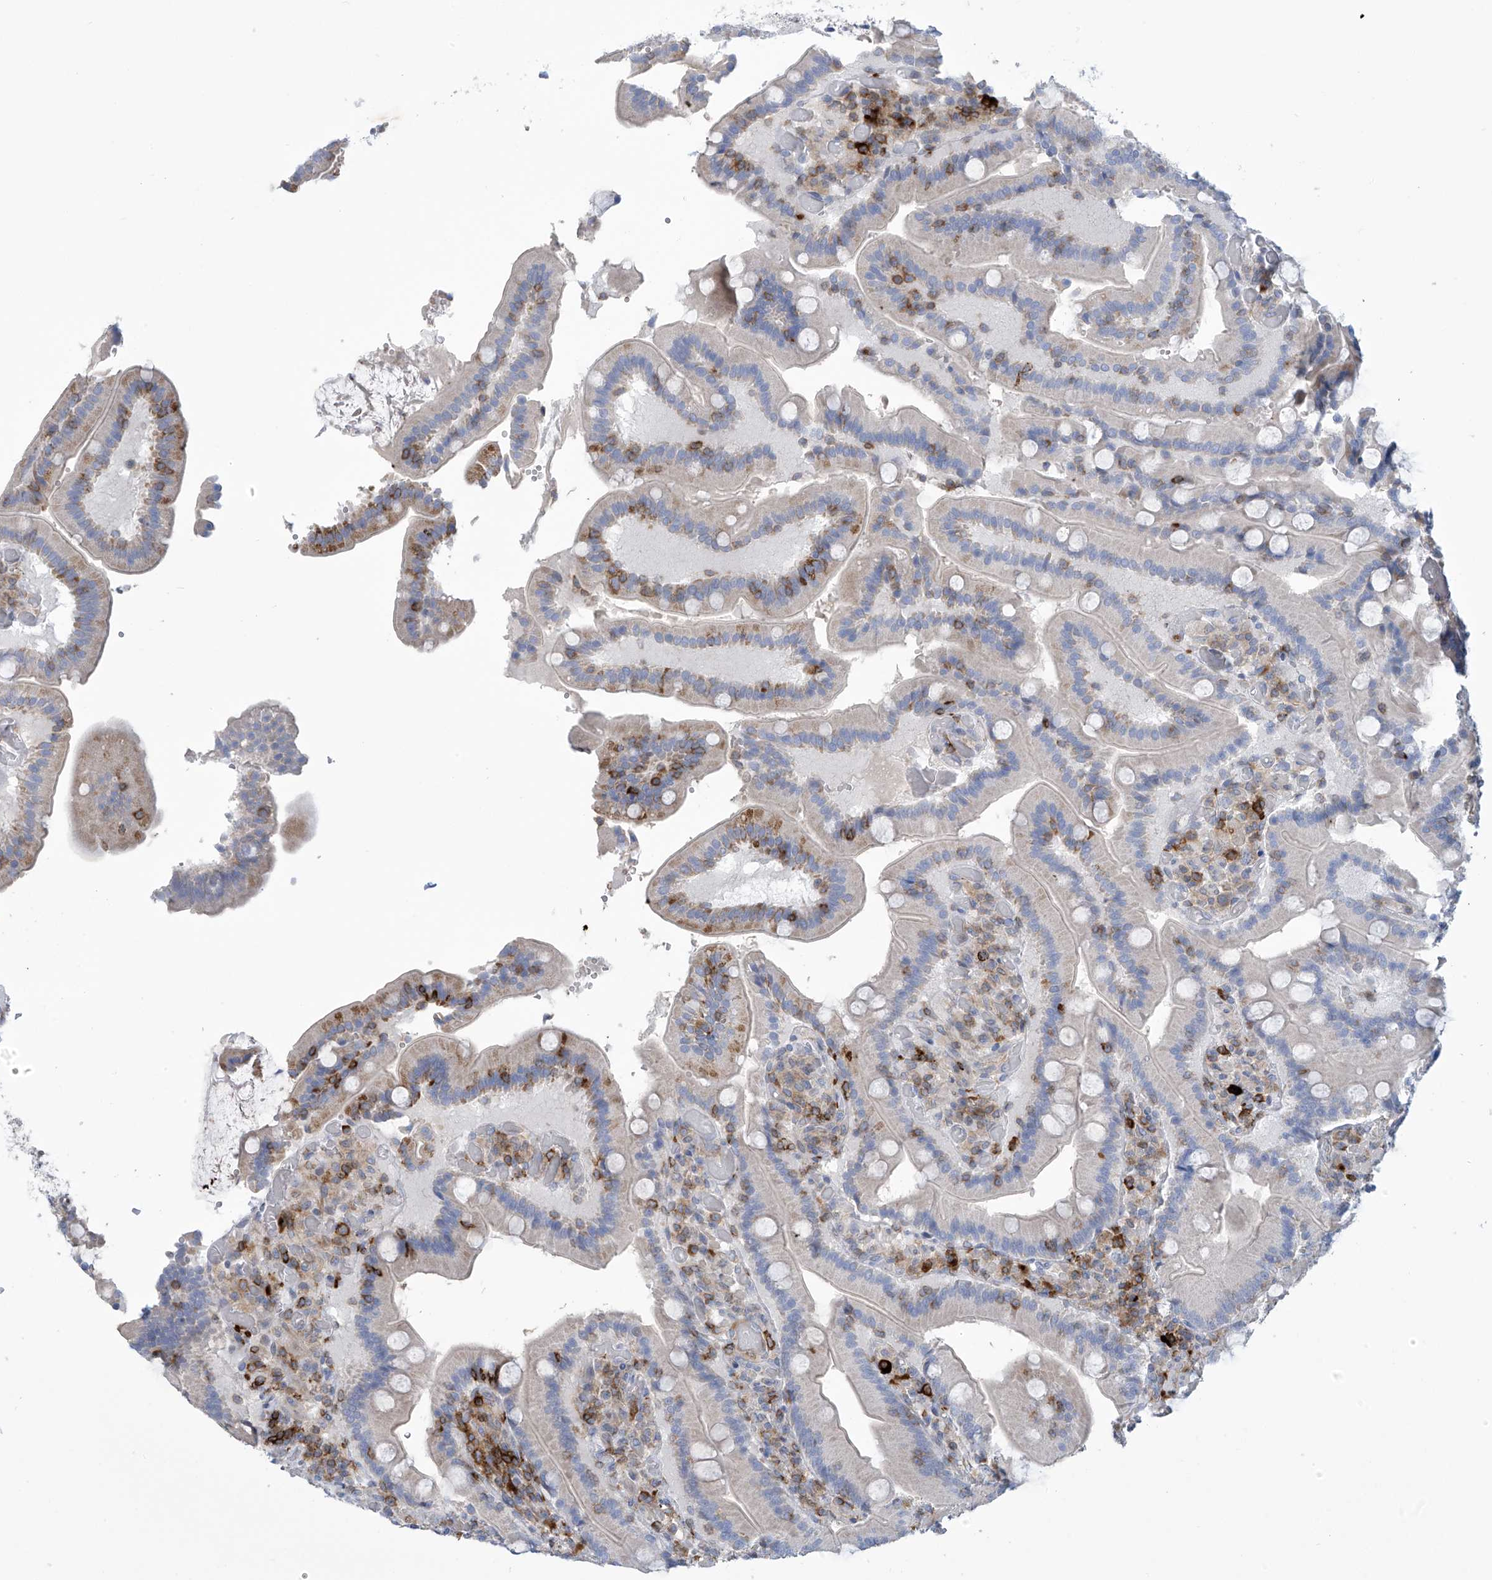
{"staining": {"intensity": "negative", "quantity": "none", "location": "none"}, "tissue": "duodenum", "cell_type": "Glandular cells", "image_type": "normal", "snomed": [{"axis": "morphology", "description": "Normal tissue, NOS"}, {"axis": "topography", "description": "Duodenum"}], "caption": "Immunohistochemistry (IHC) image of normal duodenum stained for a protein (brown), which shows no expression in glandular cells. The staining was performed using DAB (3,3'-diaminobenzidine) to visualize the protein expression in brown, while the nuclei were stained in blue with hematoxylin (Magnification: 20x).", "gene": "IBA57", "patient": {"sex": "female", "age": 62}}